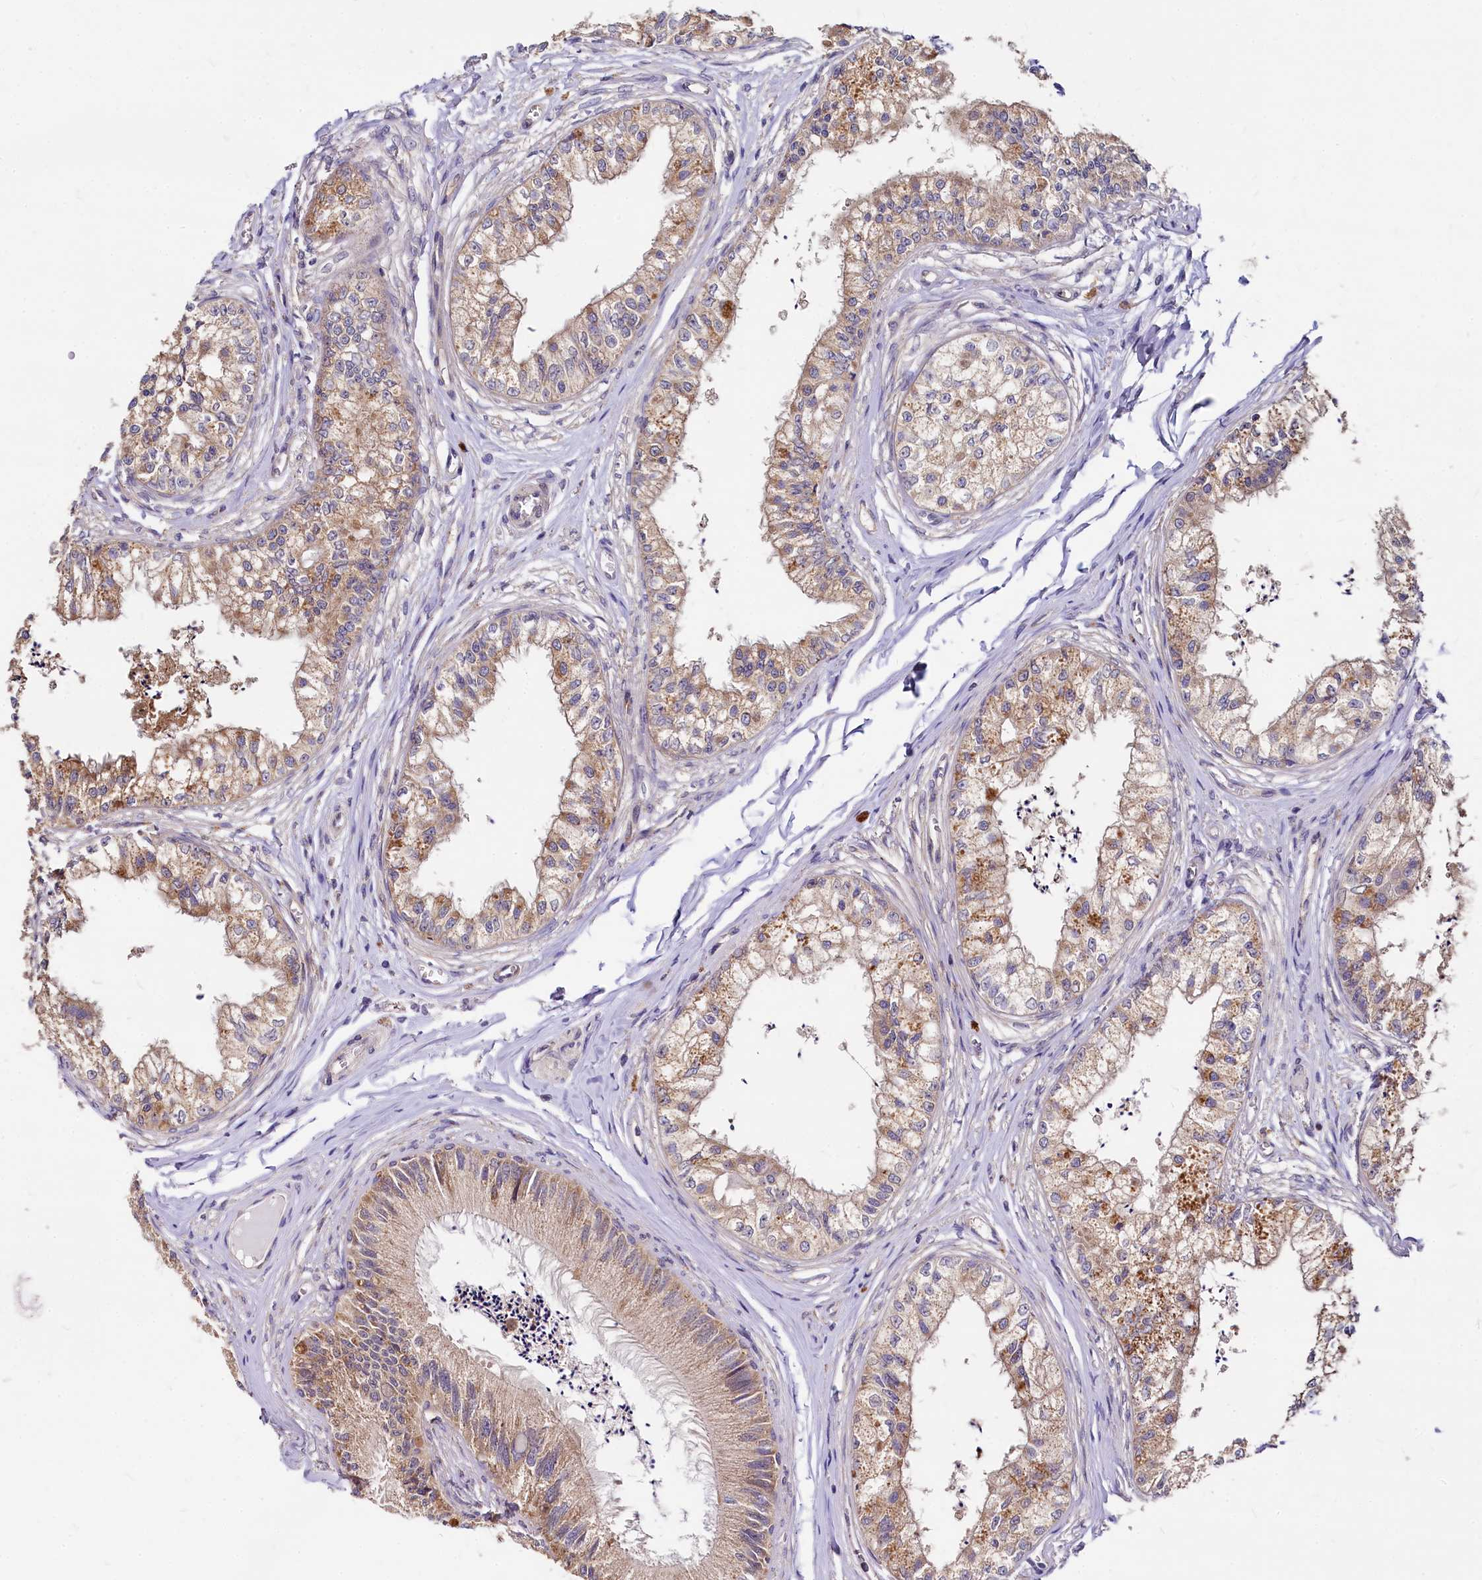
{"staining": {"intensity": "strong", "quantity": "25%-75%", "location": "cytoplasmic/membranous"}, "tissue": "epididymis", "cell_type": "Glandular cells", "image_type": "normal", "snomed": [{"axis": "morphology", "description": "Normal tissue, NOS"}, {"axis": "topography", "description": "Epididymis"}], "caption": "DAB (3,3'-diaminobenzidine) immunohistochemical staining of unremarkable human epididymis shows strong cytoplasmic/membranous protein positivity in approximately 25%-75% of glandular cells. The staining was performed using DAB to visualize the protein expression in brown, while the nuclei were stained in blue with hematoxylin (Magnification: 20x).", "gene": "EIF2B2", "patient": {"sex": "male", "age": 79}}